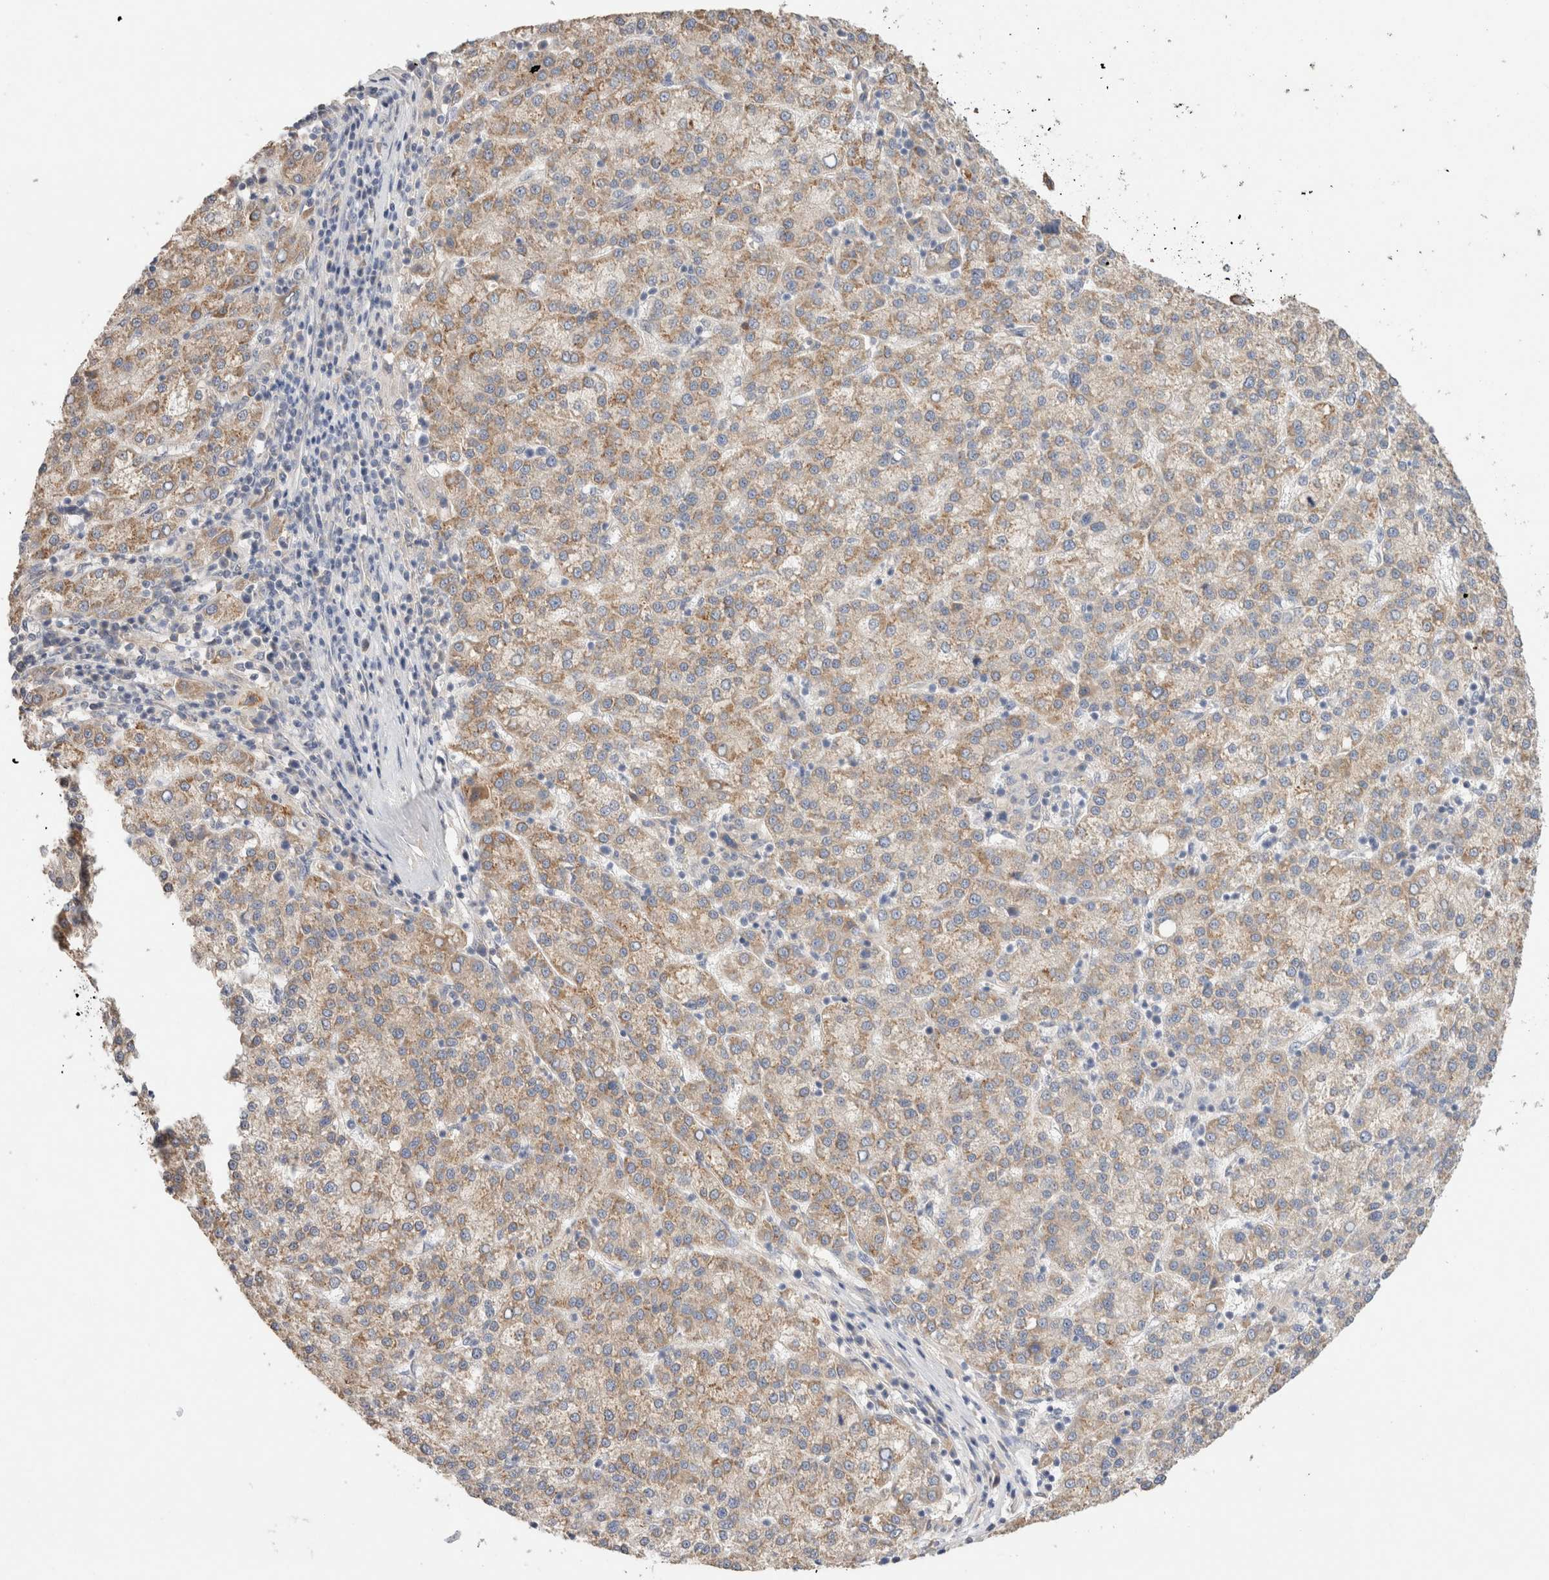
{"staining": {"intensity": "weak", "quantity": ">75%", "location": "cytoplasmic/membranous"}, "tissue": "liver cancer", "cell_type": "Tumor cells", "image_type": "cancer", "snomed": [{"axis": "morphology", "description": "Carcinoma, Hepatocellular, NOS"}, {"axis": "topography", "description": "Liver"}], "caption": "Protein expression by immunohistochemistry reveals weak cytoplasmic/membranous staining in about >75% of tumor cells in liver cancer.", "gene": "PROS1", "patient": {"sex": "female", "age": 58}}